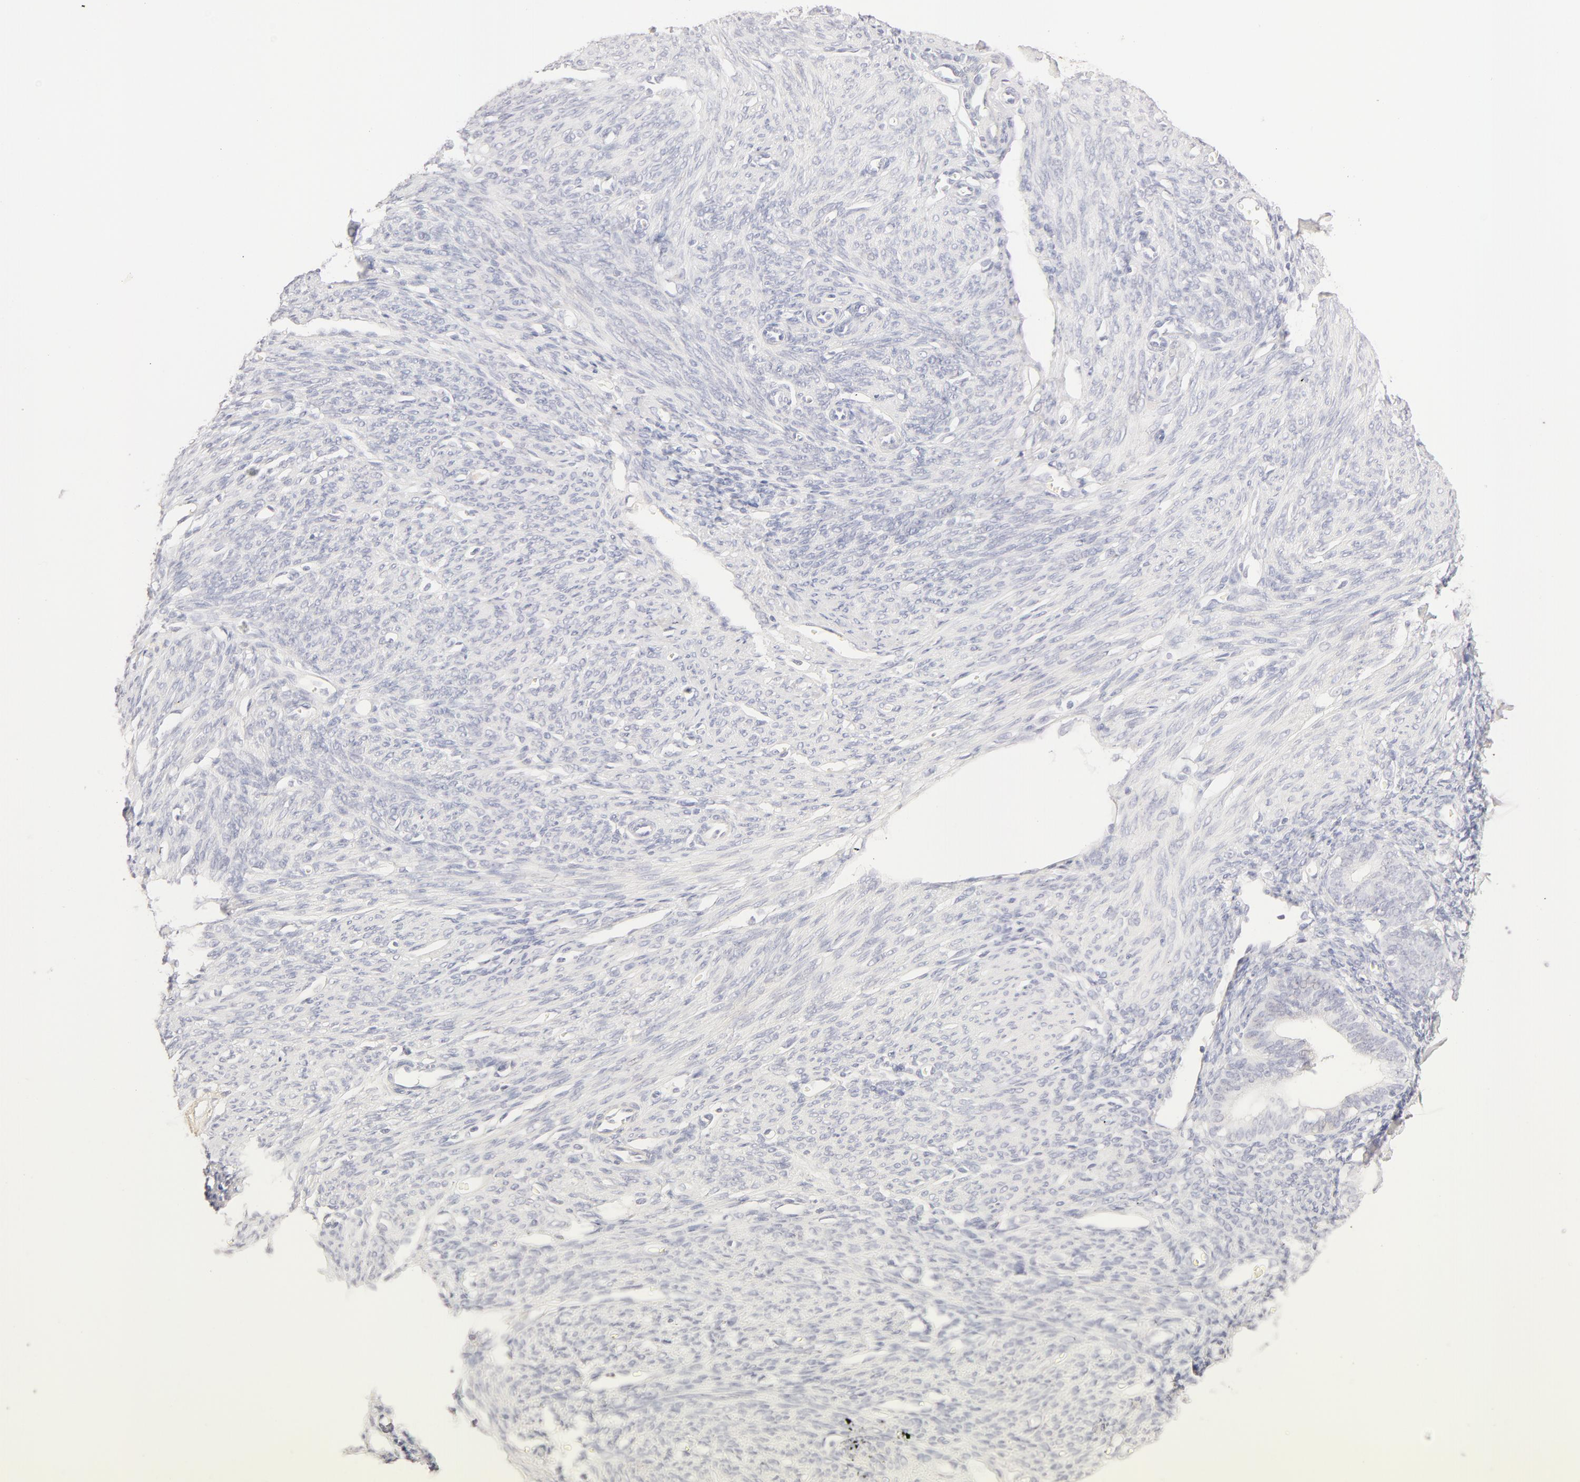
{"staining": {"intensity": "negative", "quantity": "none", "location": "none"}, "tissue": "endometrium", "cell_type": "Cells in endometrial stroma", "image_type": "normal", "snomed": [{"axis": "morphology", "description": "Normal tissue, NOS"}, {"axis": "topography", "description": "Uterus"}], "caption": "Cells in endometrial stroma are negative for brown protein staining in normal endometrium. (Stains: DAB (3,3'-diaminobenzidine) immunohistochemistry (IHC) with hematoxylin counter stain, Microscopy: brightfield microscopy at high magnification).", "gene": "LGALS7B", "patient": {"sex": "female", "age": 83}}